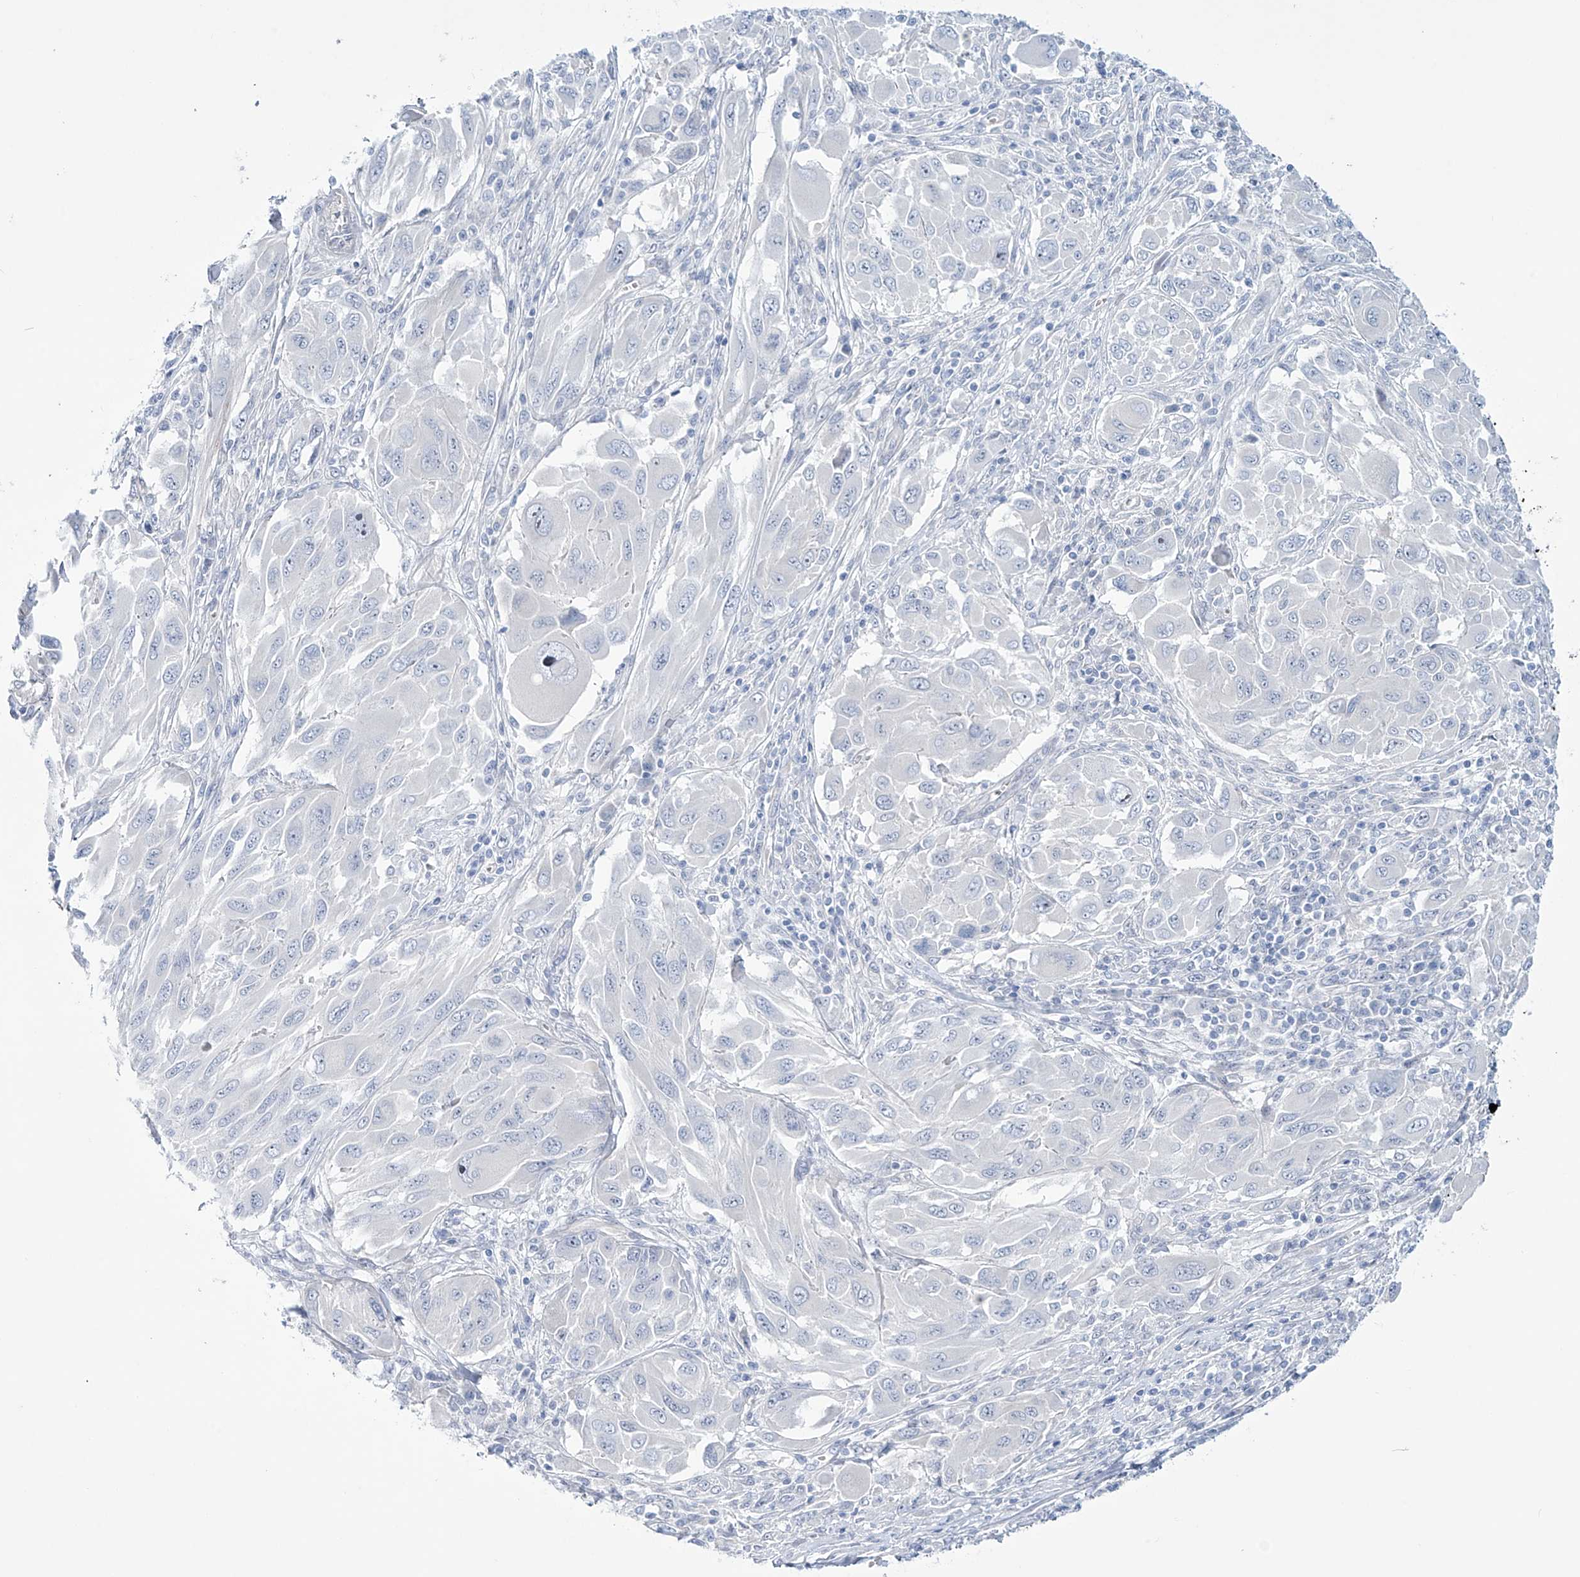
{"staining": {"intensity": "negative", "quantity": "none", "location": "none"}, "tissue": "melanoma", "cell_type": "Tumor cells", "image_type": "cancer", "snomed": [{"axis": "morphology", "description": "Malignant melanoma, NOS"}, {"axis": "topography", "description": "Skin"}], "caption": "DAB (3,3'-diaminobenzidine) immunohistochemical staining of human melanoma reveals no significant staining in tumor cells. Nuclei are stained in blue.", "gene": "TRIM60", "patient": {"sex": "female", "age": 91}}